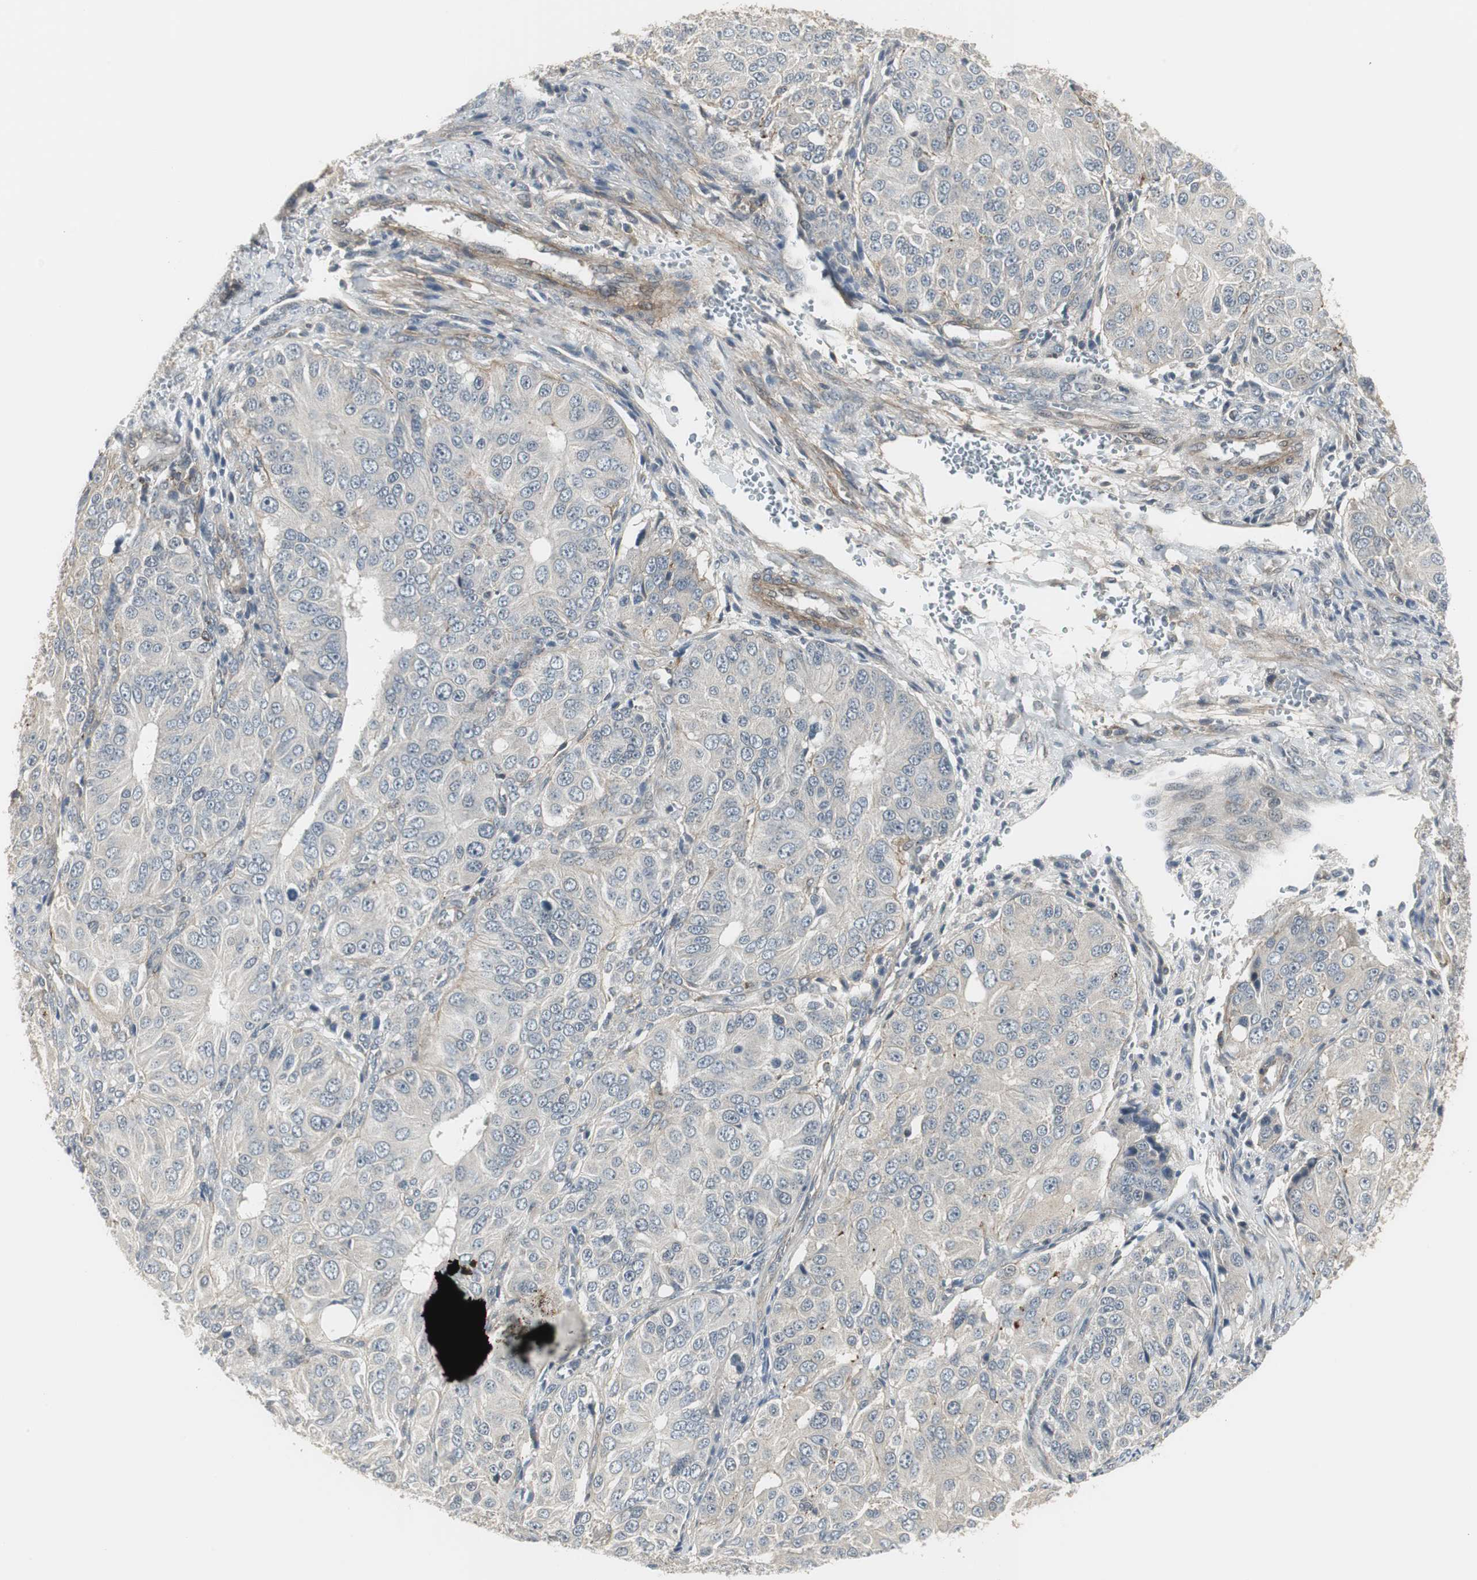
{"staining": {"intensity": "negative", "quantity": "none", "location": "none"}, "tissue": "ovarian cancer", "cell_type": "Tumor cells", "image_type": "cancer", "snomed": [{"axis": "morphology", "description": "Carcinoma, endometroid"}, {"axis": "topography", "description": "Ovary"}], "caption": "There is no significant positivity in tumor cells of ovarian cancer (endometroid carcinoma).", "gene": "SCYL3", "patient": {"sex": "female", "age": 51}}